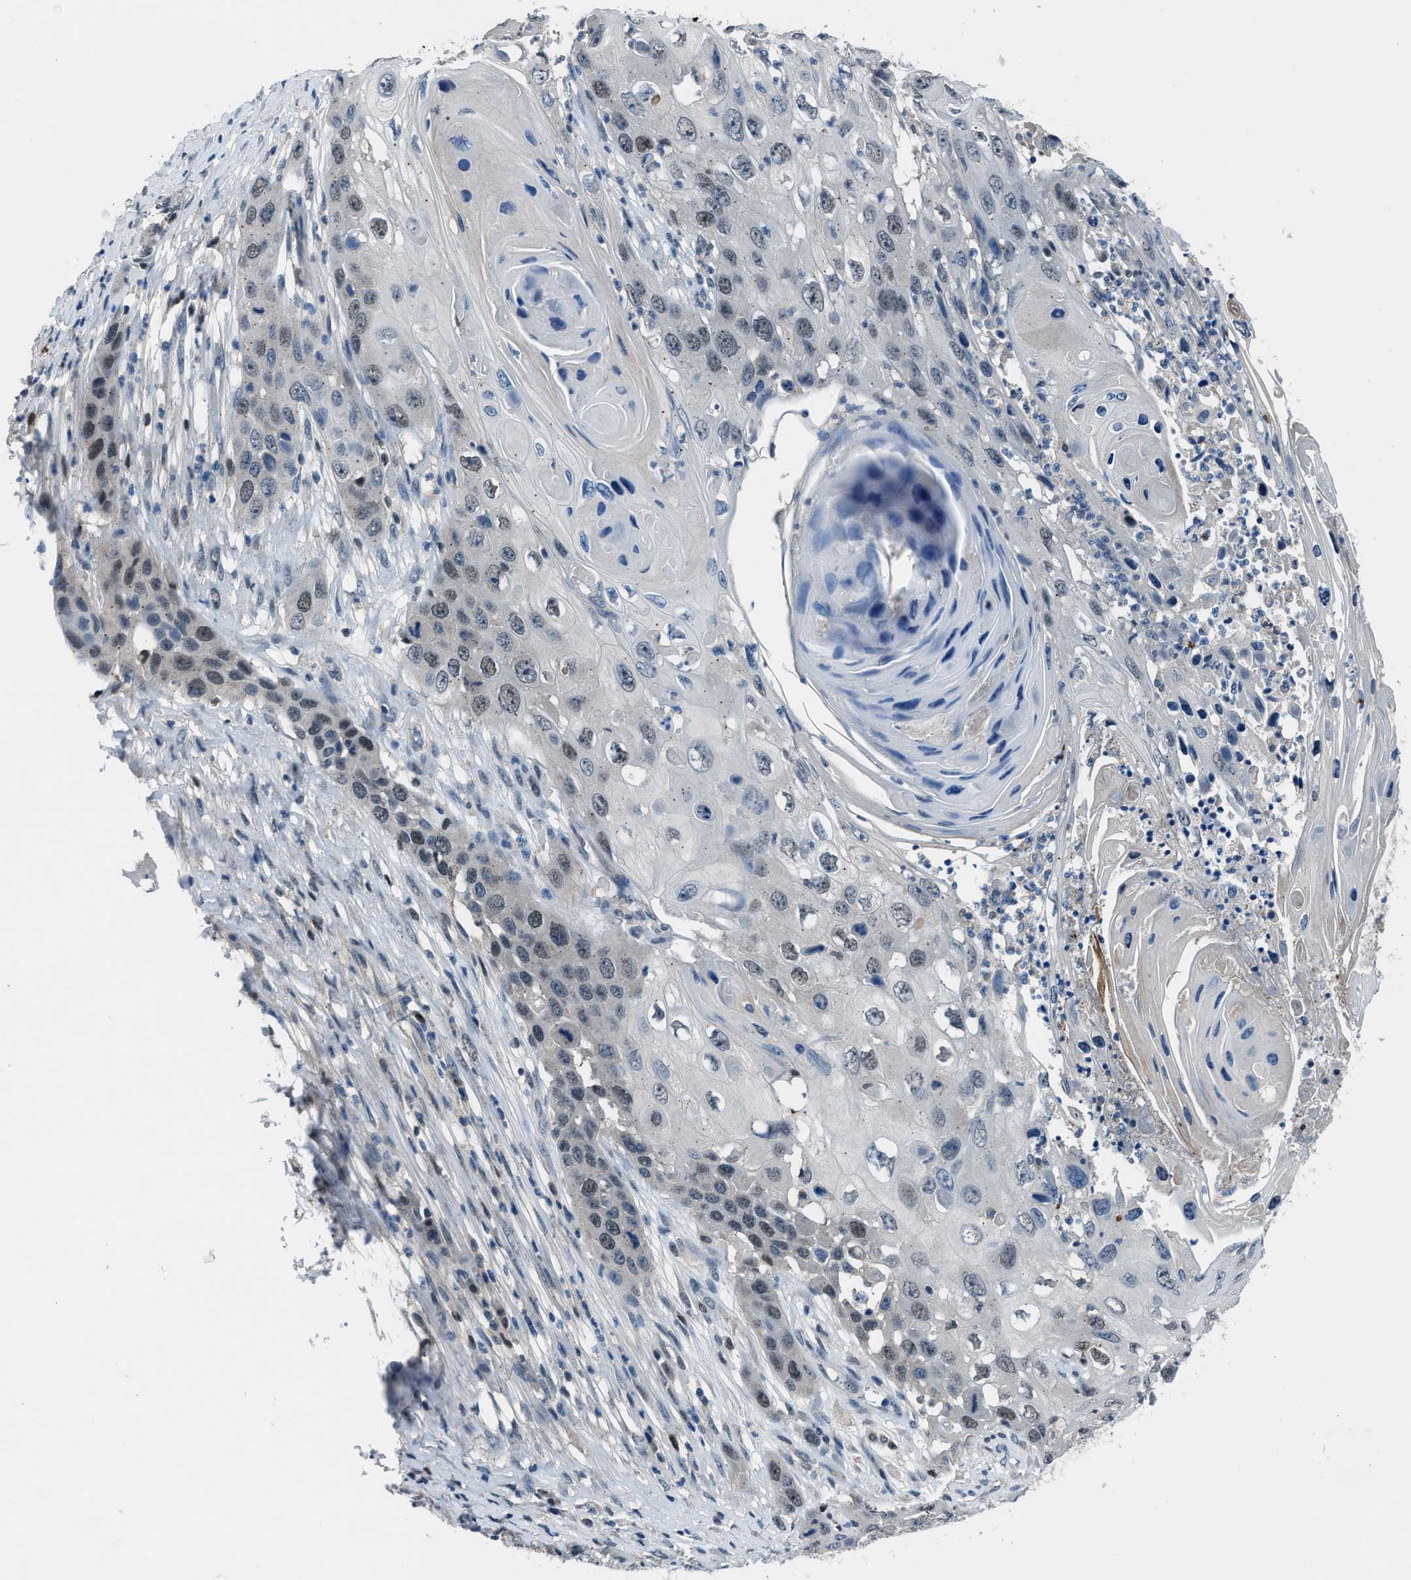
{"staining": {"intensity": "weak", "quantity": ">75%", "location": "nuclear"}, "tissue": "skin cancer", "cell_type": "Tumor cells", "image_type": "cancer", "snomed": [{"axis": "morphology", "description": "Squamous cell carcinoma, NOS"}, {"axis": "topography", "description": "Skin"}], "caption": "The histopathology image exhibits immunohistochemical staining of skin cancer. There is weak nuclear positivity is seen in approximately >75% of tumor cells.", "gene": "DUSP19", "patient": {"sex": "male", "age": 55}}